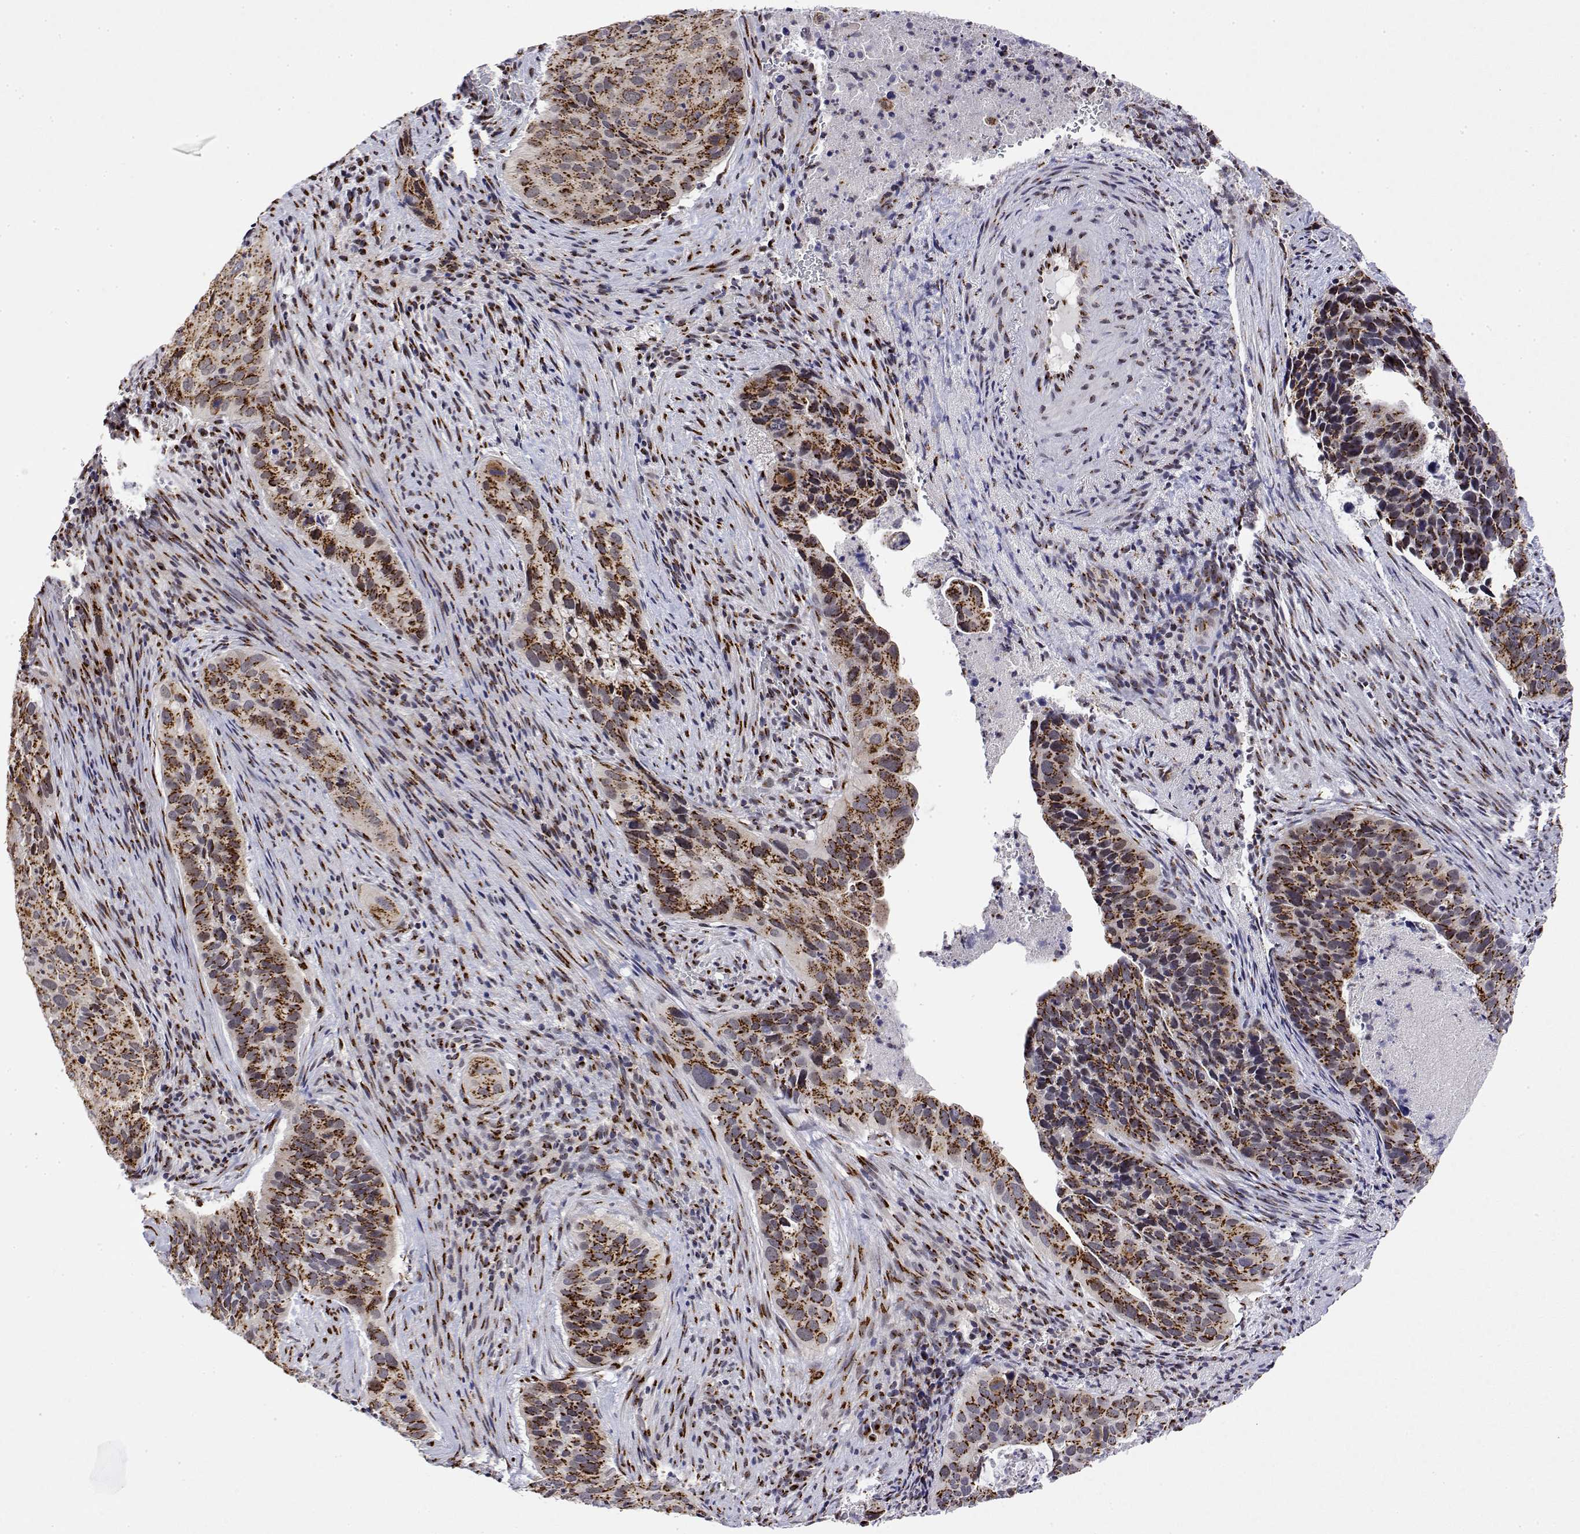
{"staining": {"intensity": "strong", "quantity": ">75%", "location": "cytoplasmic/membranous"}, "tissue": "cervical cancer", "cell_type": "Tumor cells", "image_type": "cancer", "snomed": [{"axis": "morphology", "description": "Squamous cell carcinoma, NOS"}, {"axis": "topography", "description": "Cervix"}], "caption": "This is an image of immunohistochemistry (IHC) staining of squamous cell carcinoma (cervical), which shows strong expression in the cytoplasmic/membranous of tumor cells.", "gene": "YIPF3", "patient": {"sex": "female", "age": 38}}